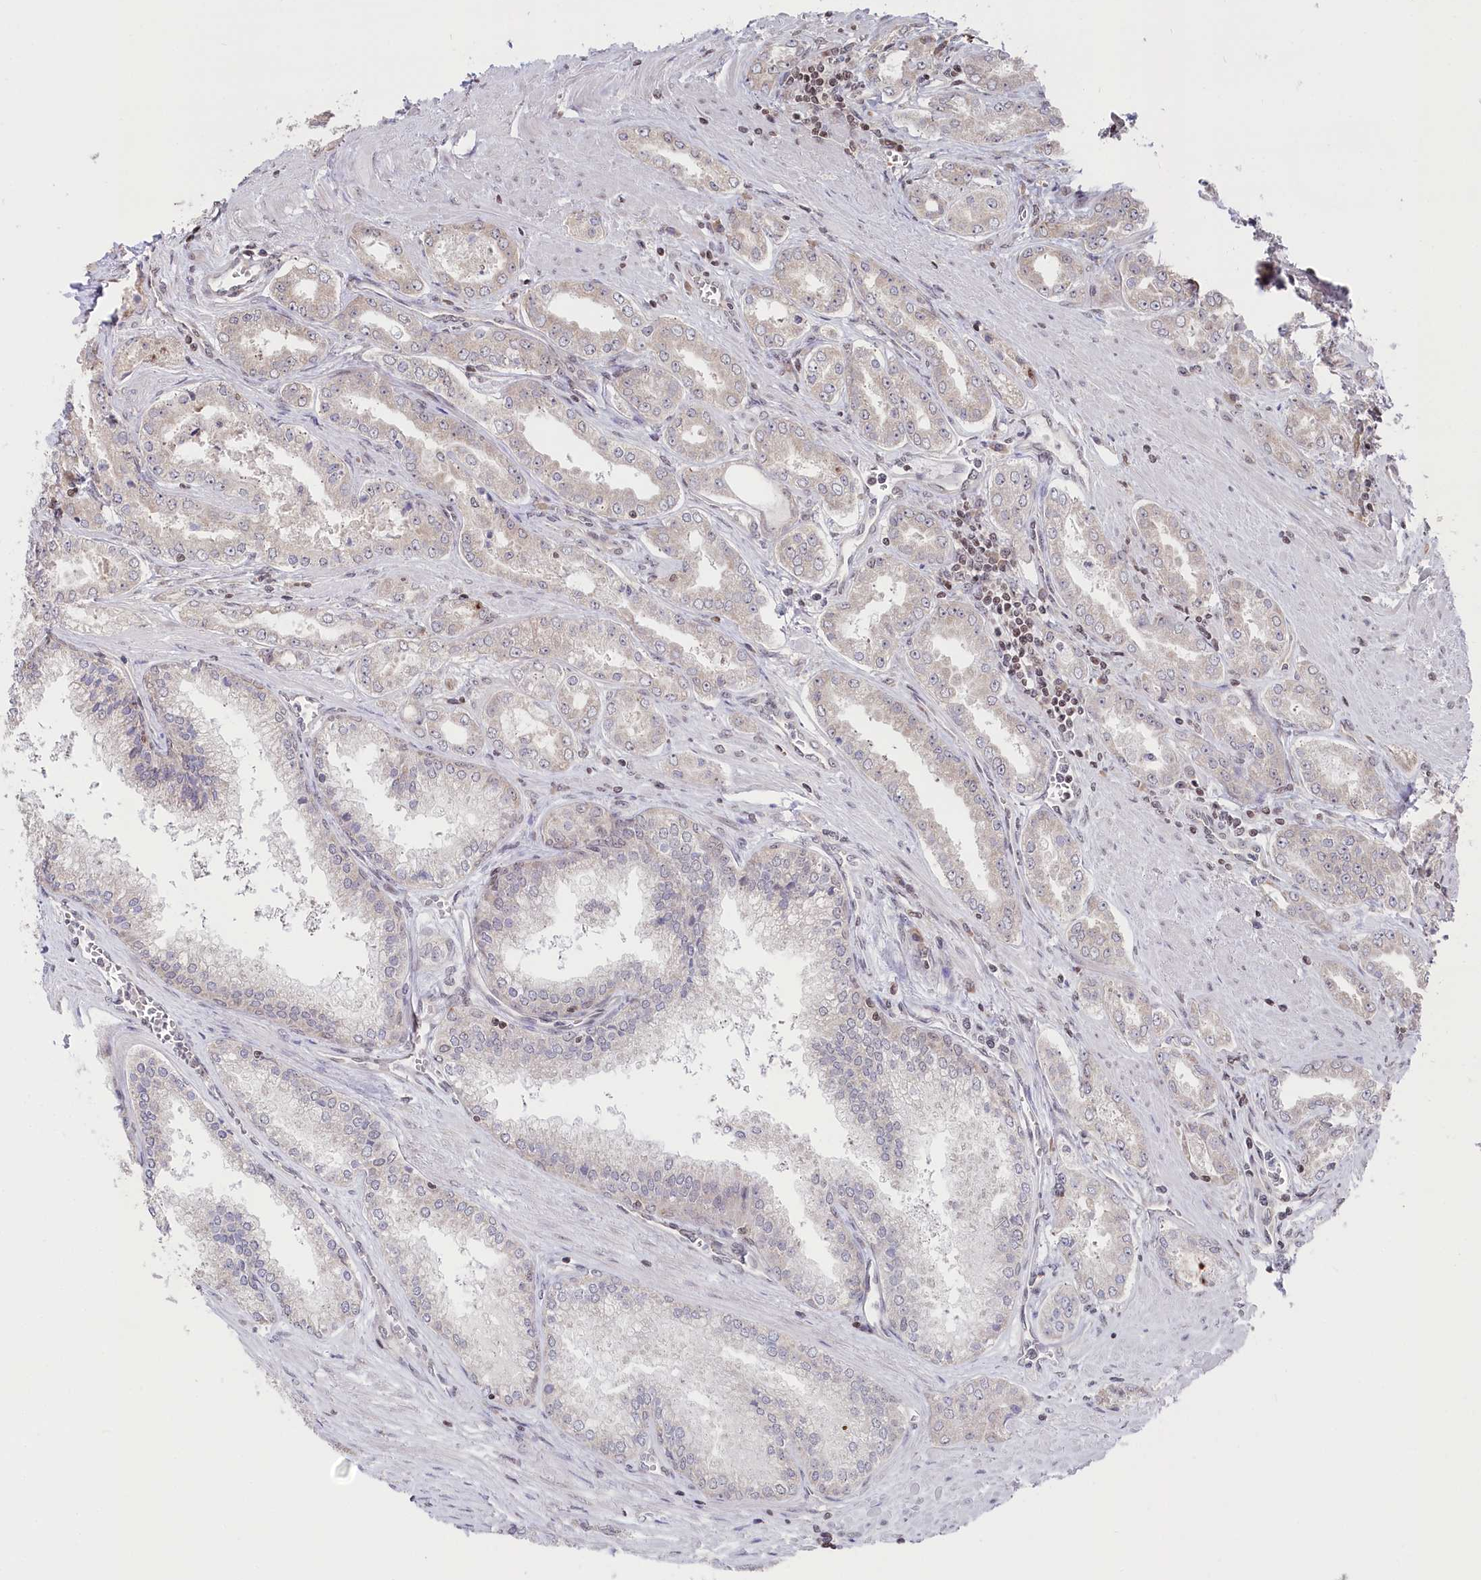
{"staining": {"intensity": "negative", "quantity": "none", "location": "none"}, "tissue": "prostate cancer", "cell_type": "Tumor cells", "image_type": "cancer", "snomed": [{"axis": "morphology", "description": "Adenocarcinoma, High grade"}, {"axis": "topography", "description": "Prostate"}], "caption": "IHC micrograph of prostate cancer stained for a protein (brown), which displays no expression in tumor cells.", "gene": "CGGBP1", "patient": {"sex": "male", "age": 72}}